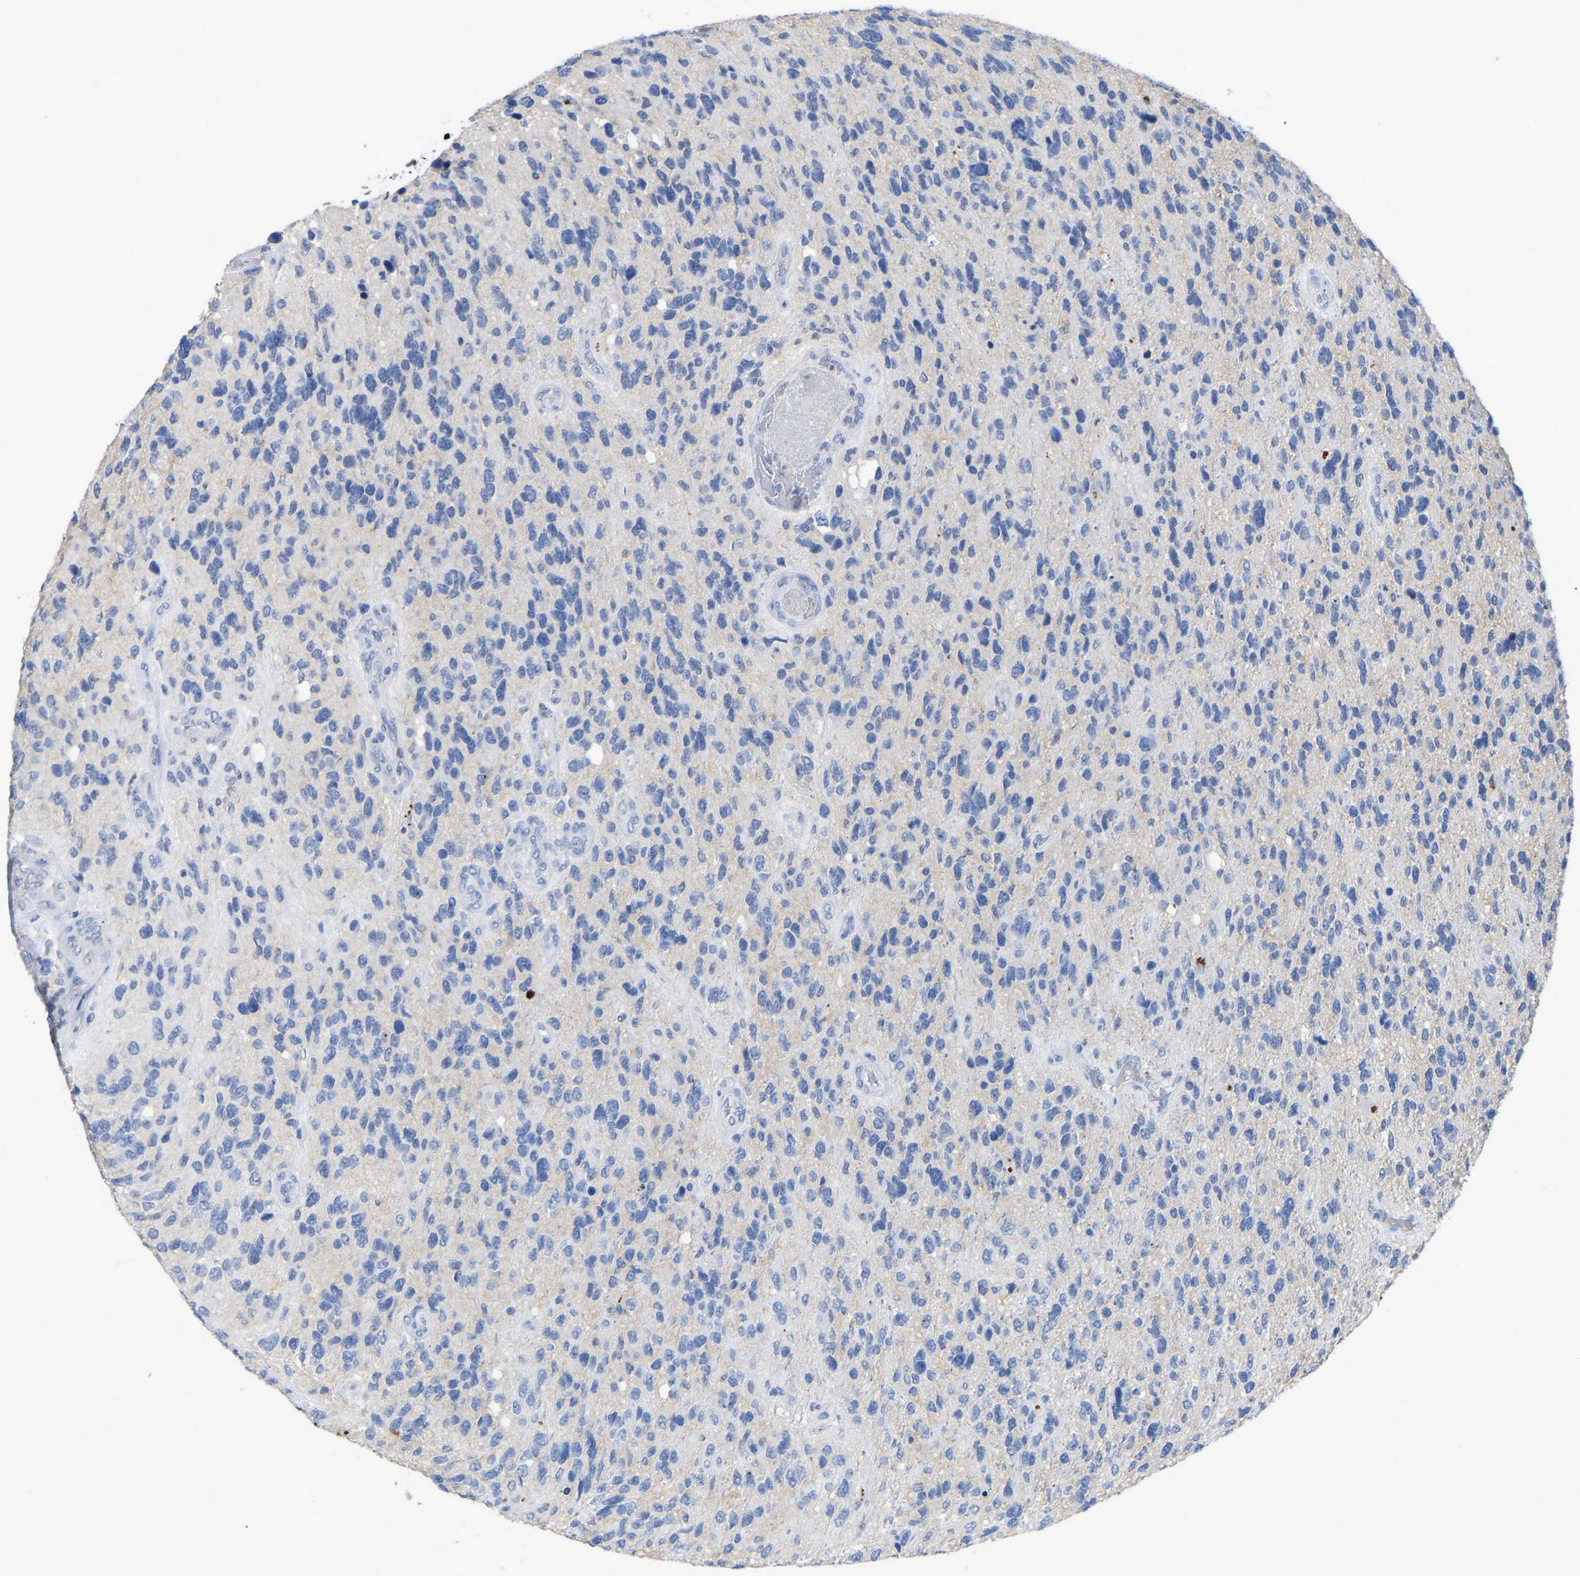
{"staining": {"intensity": "negative", "quantity": "none", "location": "none"}, "tissue": "glioma", "cell_type": "Tumor cells", "image_type": "cancer", "snomed": [{"axis": "morphology", "description": "Glioma, malignant, High grade"}, {"axis": "topography", "description": "Brain"}], "caption": "IHC micrograph of high-grade glioma (malignant) stained for a protein (brown), which displays no positivity in tumor cells.", "gene": "SMPD2", "patient": {"sex": "female", "age": 58}}